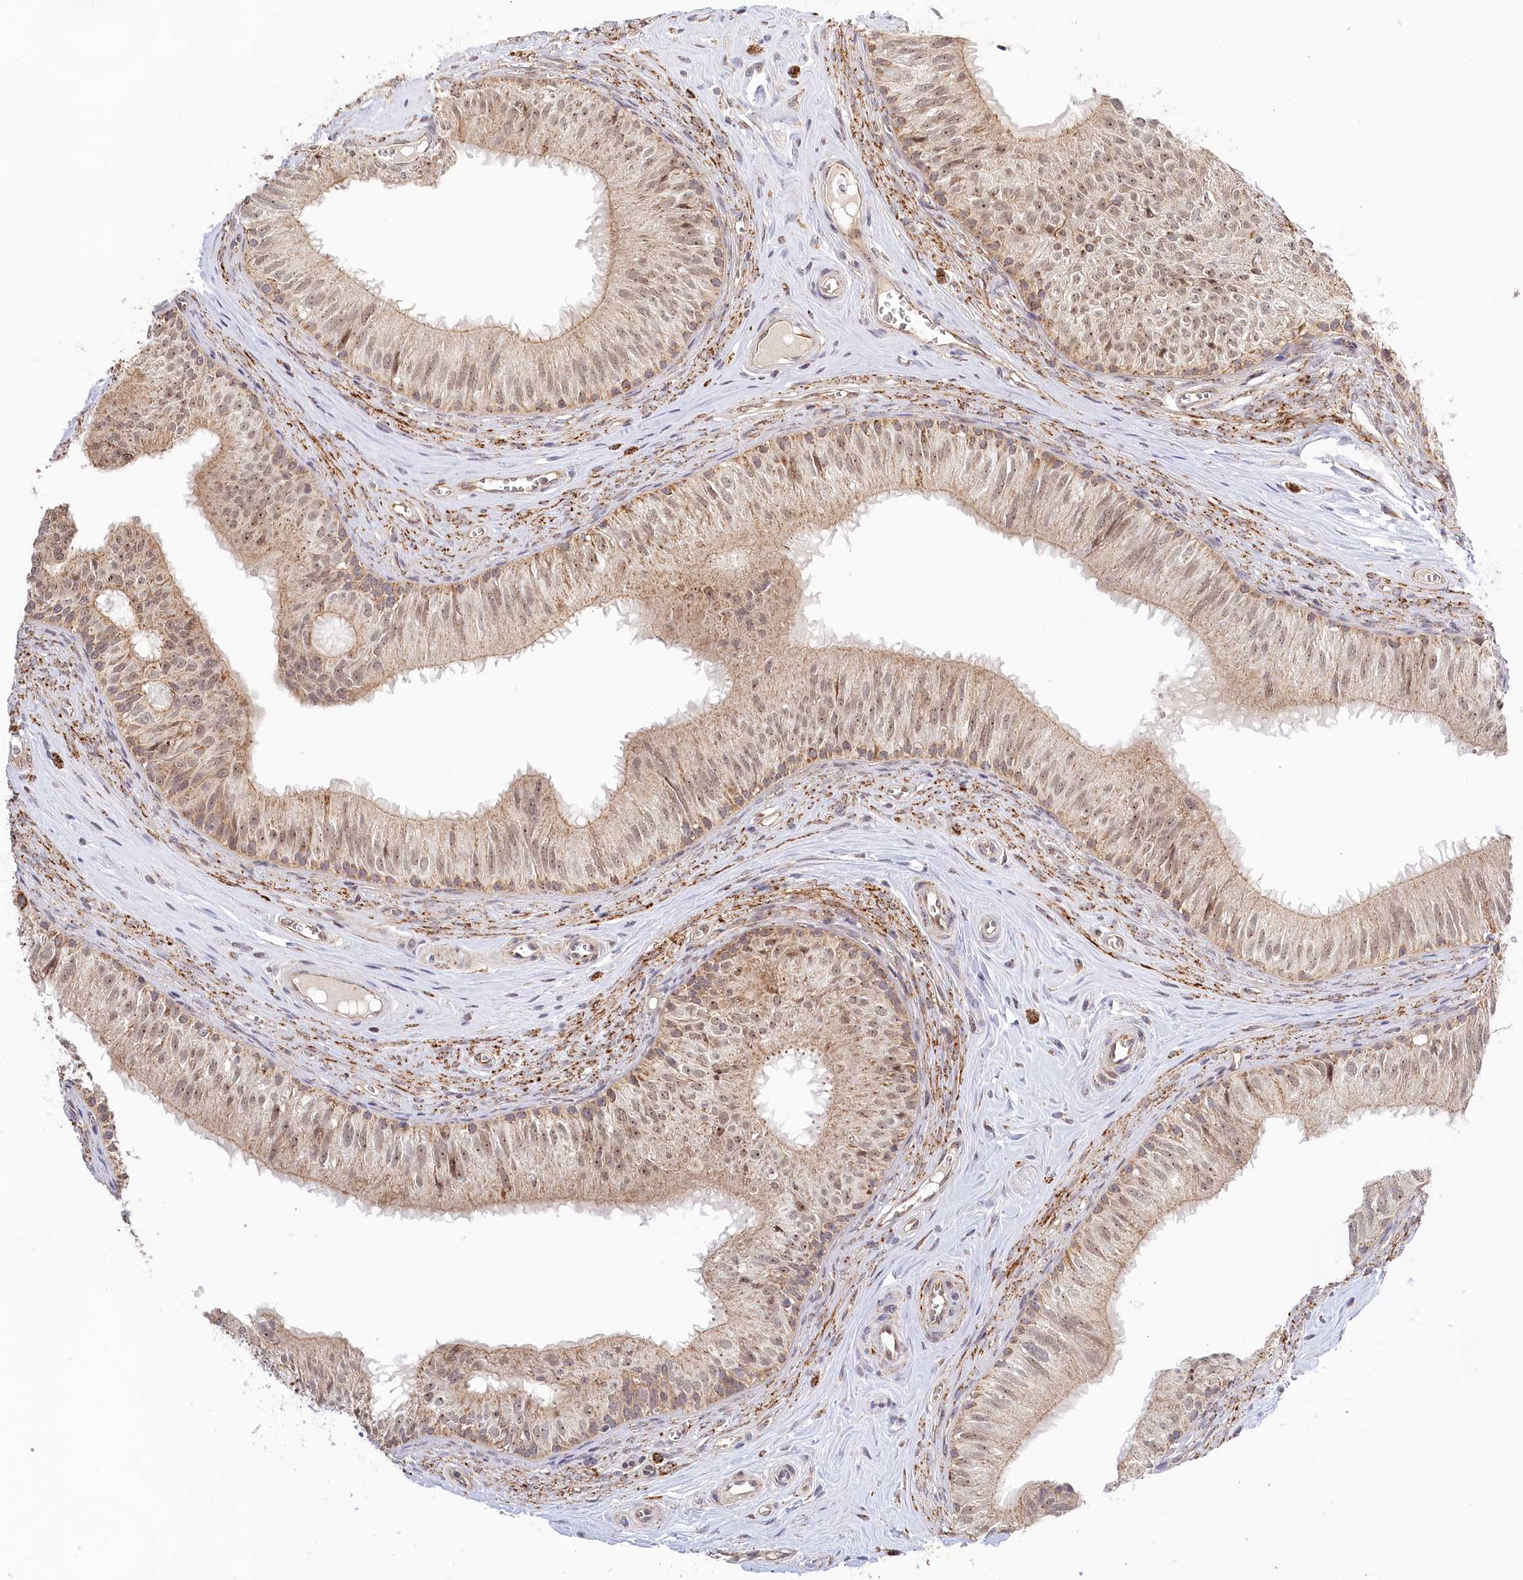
{"staining": {"intensity": "weak", "quantity": "25%-75%", "location": "cytoplasmic/membranous,nuclear"}, "tissue": "epididymis", "cell_type": "Glandular cells", "image_type": "normal", "snomed": [{"axis": "morphology", "description": "Normal tissue, NOS"}, {"axis": "topography", "description": "Epididymis"}], "caption": "Immunohistochemistry photomicrograph of benign epididymis: human epididymis stained using immunohistochemistry demonstrates low levels of weak protein expression localized specifically in the cytoplasmic/membranous,nuclear of glandular cells, appearing as a cytoplasmic/membranous,nuclear brown color.", "gene": "RTN4IP1", "patient": {"sex": "male", "age": 46}}